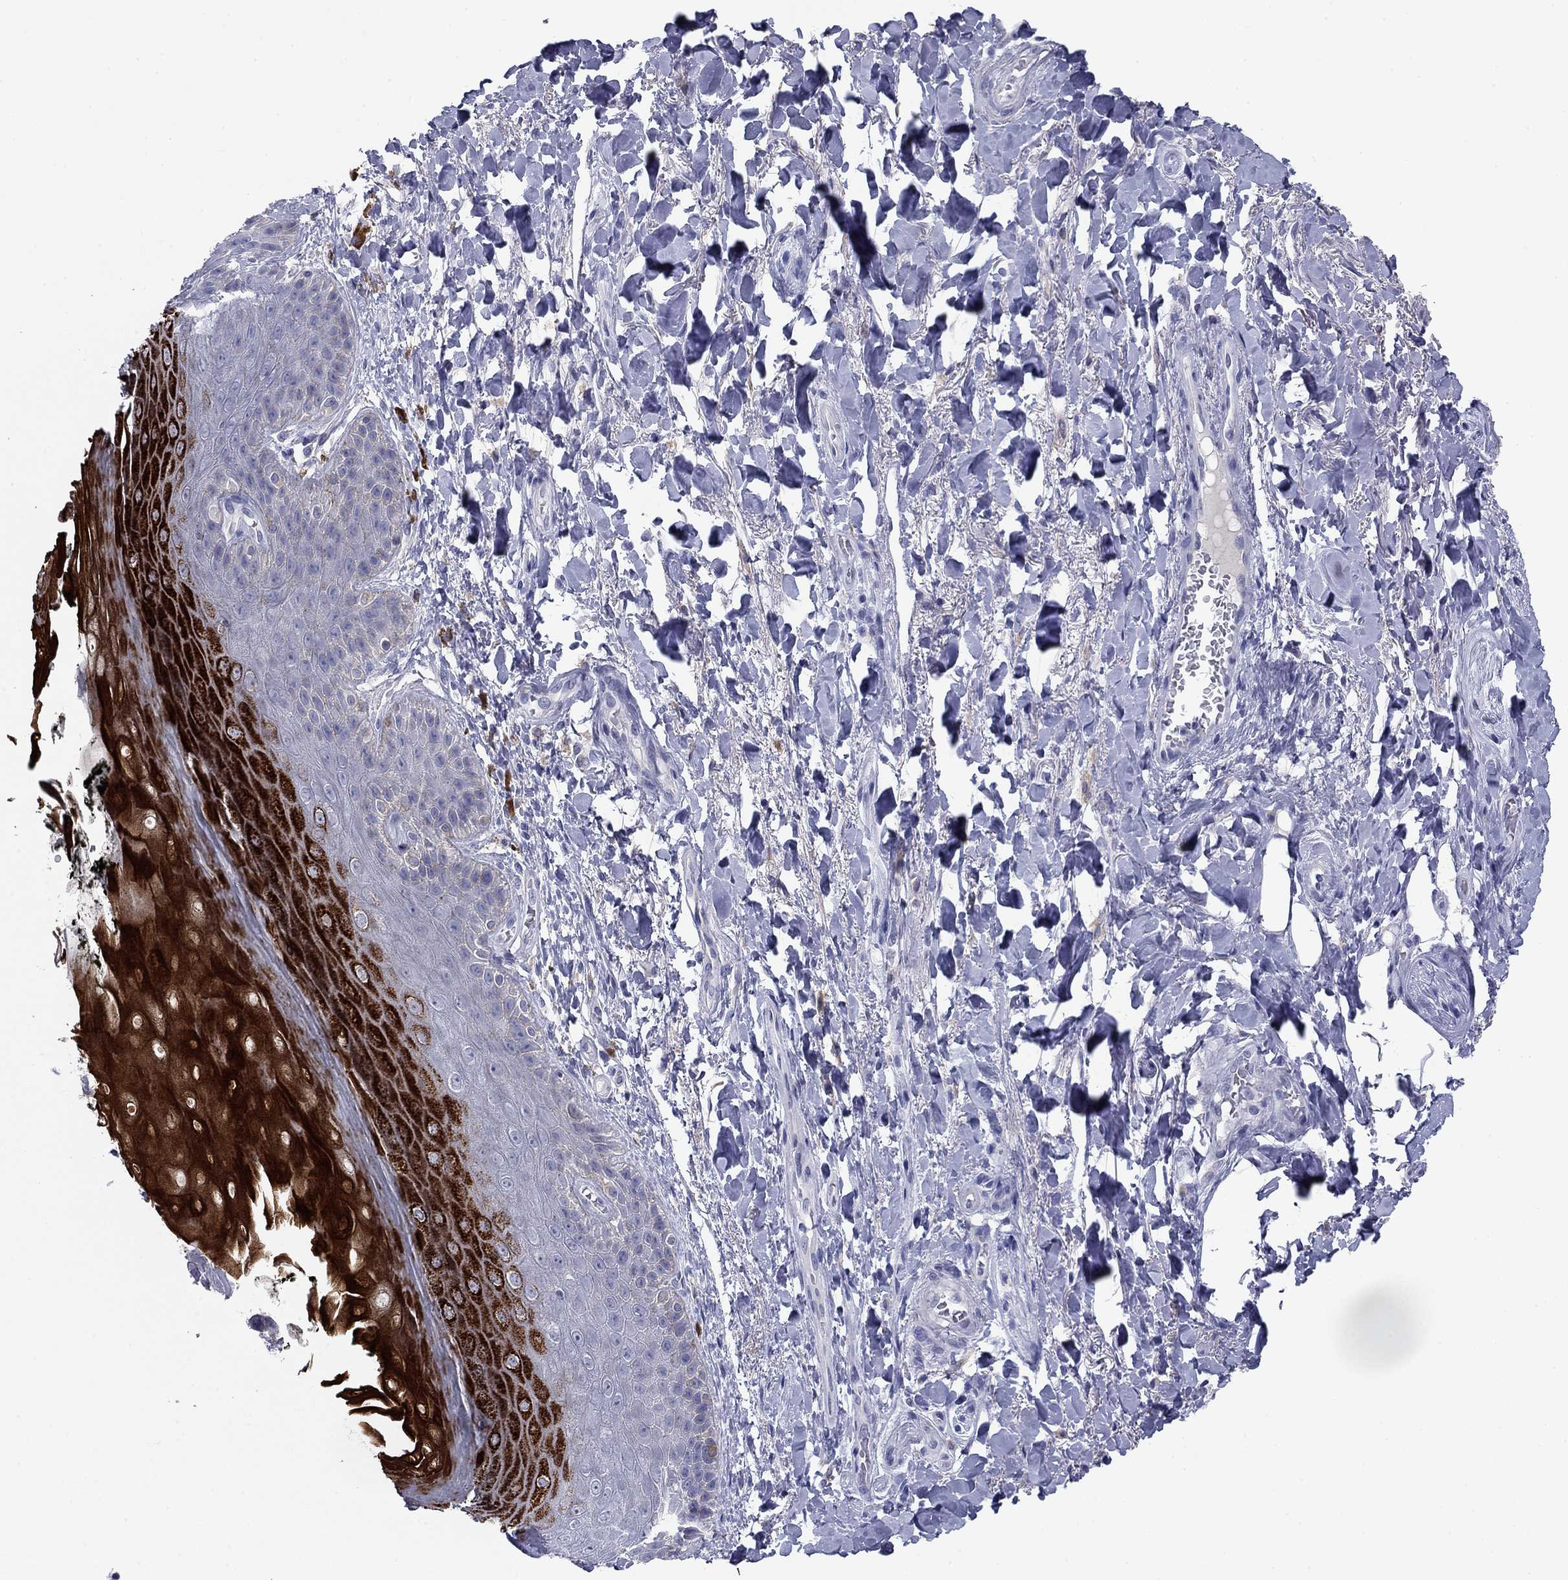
{"staining": {"intensity": "strong", "quantity": "<25%", "location": "cytoplasmic/membranous"}, "tissue": "skin", "cell_type": "Epidermal cells", "image_type": "normal", "snomed": [{"axis": "morphology", "description": "Normal tissue, NOS"}, {"axis": "topography", "description": "Anal"}, {"axis": "topography", "description": "Peripheral nerve tissue"}], "caption": "Strong cytoplasmic/membranous positivity for a protein is identified in about <25% of epidermal cells of benign skin using IHC.", "gene": "CNTNAP4", "patient": {"sex": "male", "age": 53}}